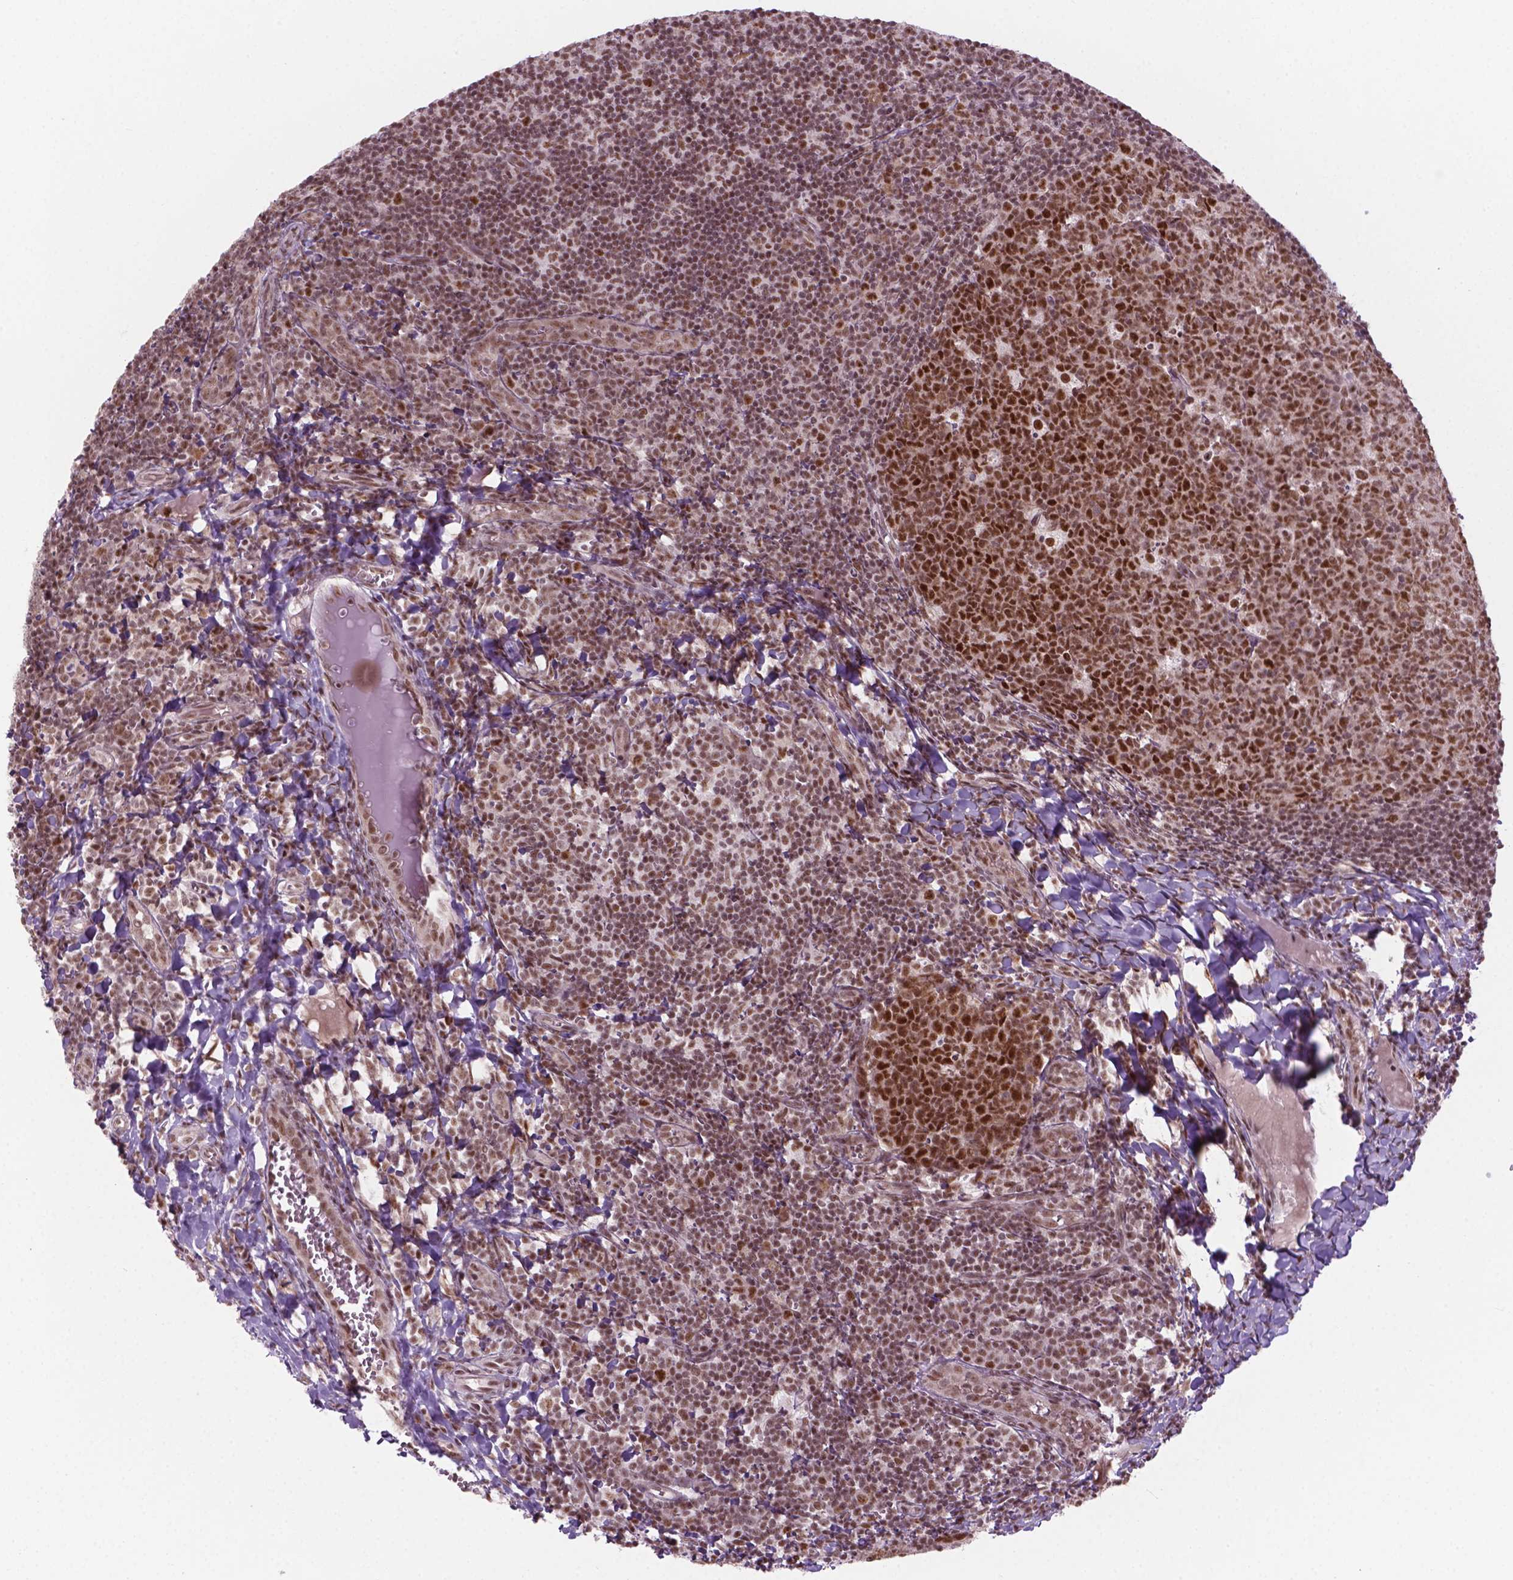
{"staining": {"intensity": "moderate", "quantity": "25%-75%", "location": "nuclear"}, "tissue": "lymph node", "cell_type": "Germinal center cells", "image_type": "normal", "snomed": [{"axis": "morphology", "description": "Normal tissue, NOS"}, {"axis": "topography", "description": "Lymph node"}], "caption": "Immunohistochemistry (IHC) of unremarkable human lymph node demonstrates medium levels of moderate nuclear staining in about 25%-75% of germinal center cells. The staining was performed using DAB (3,3'-diaminobenzidine) to visualize the protein expression in brown, while the nuclei were stained in blue with hematoxylin (Magnification: 20x).", "gene": "PHAX", "patient": {"sex": "female", "age": 21}}